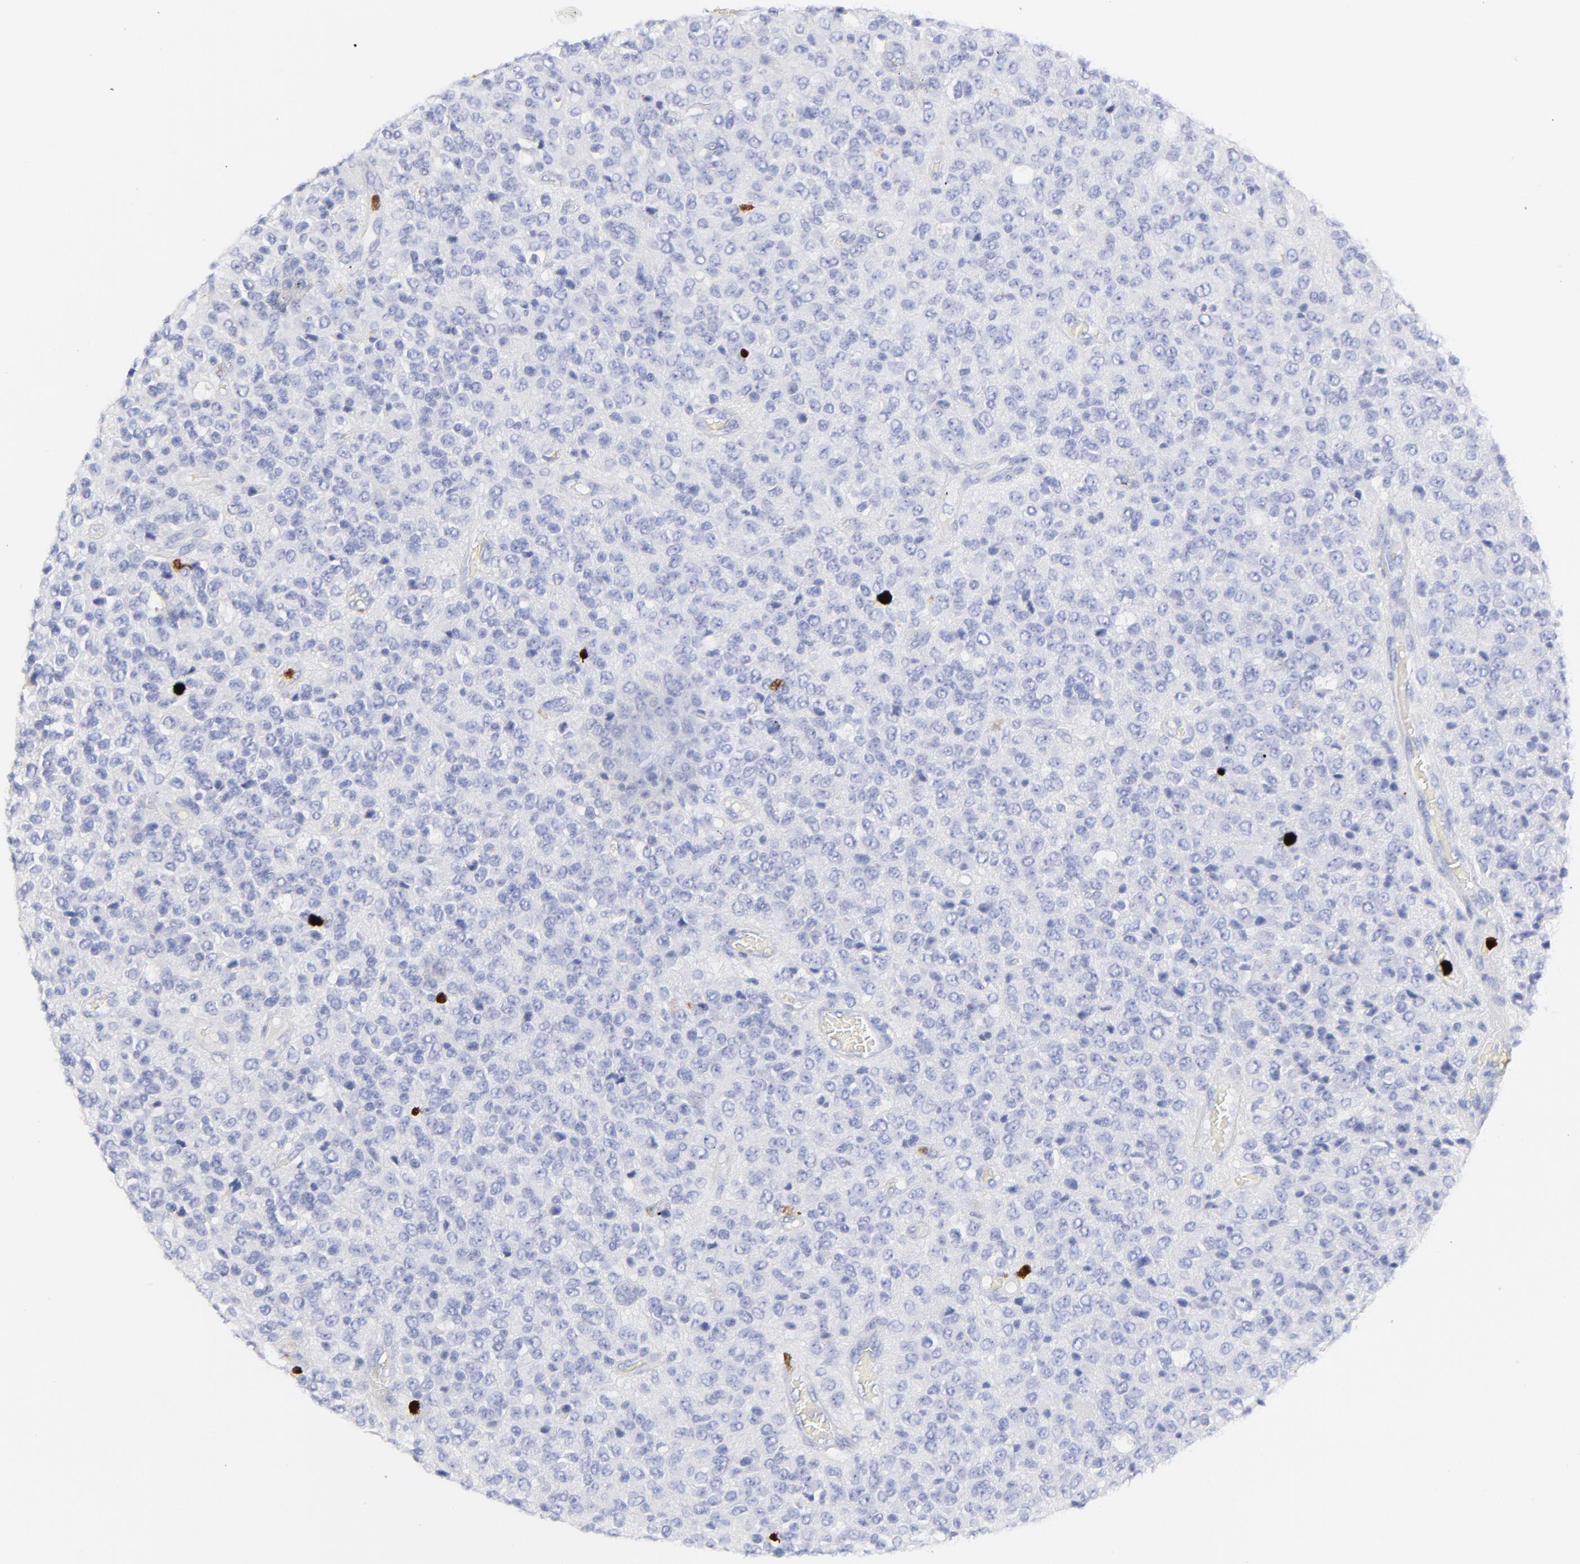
{"staining": {"intensity": "negative", "quantity": "none", "location": "none"}, "tissue": "glioma", "cell_type": "Tumor cells", "image_type": "cancer", "snomed": [{"axis": "morphology", "description": "Glioma, malignant, High grade"}, {"axis": "topography", "description": "pancreas cauda"}], "caption": "This image is of malignant glioma (high-grade) stained with immunohistochemistry (IHC) to label a protein in brown with the nuclei are counter-stained blue. There is no positivity in tumor cells.", "gene": "S100A12", "patient": {"sex": "male", "age": 60}}